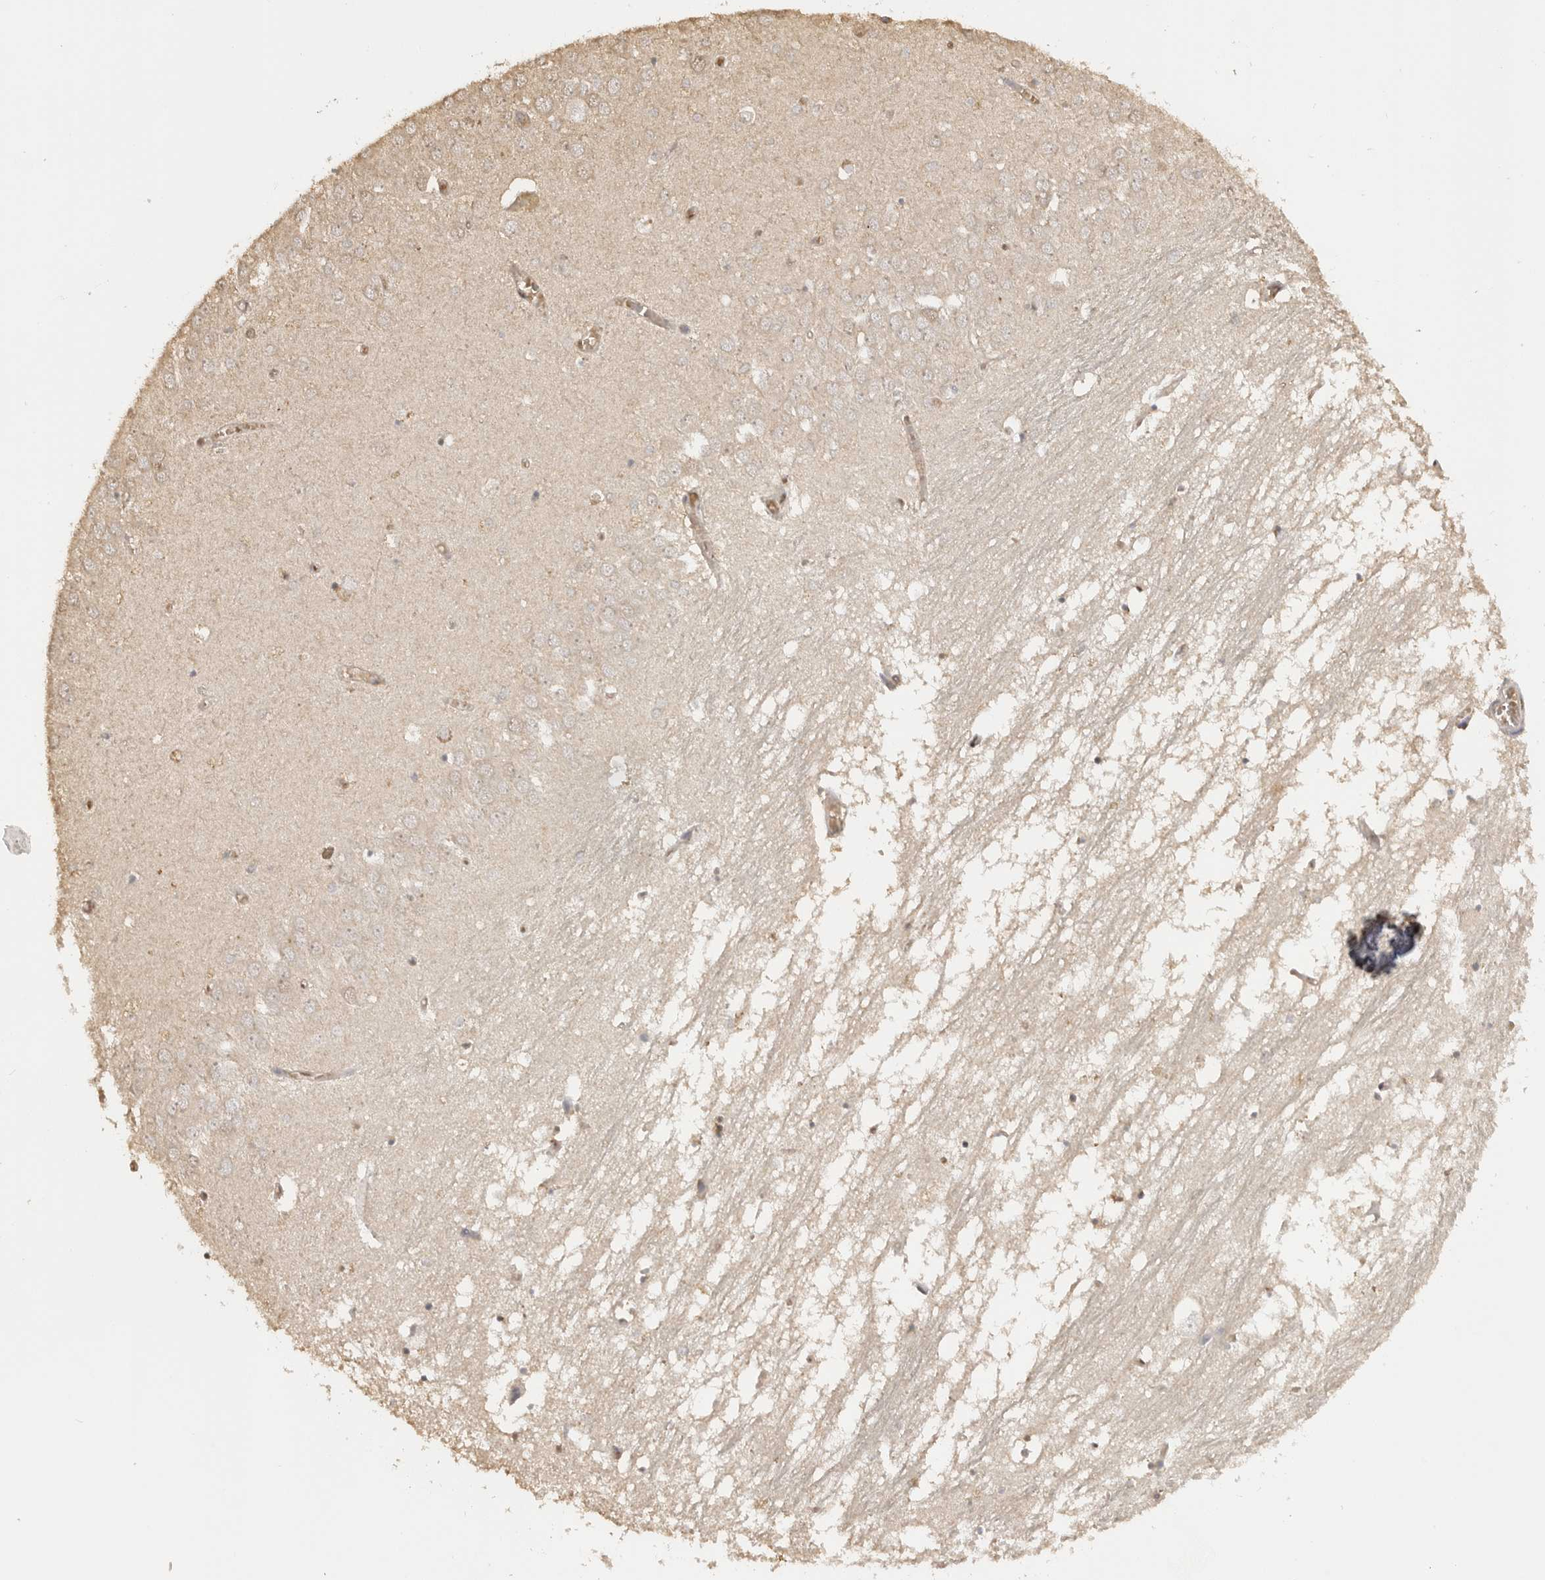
{"staining": {"intensity": "weak", "quantity": "25%-75%", "location": "cytoplasmic/membranous,nuclear"}, "tissue": "hippocampus", "cell_type": "Glial cells", "image_type": "normal", "snomed": [{"axis": "morphology", "description": "Normal tissue, NOS"}, {"axis": "topography", "description": "Hippocampus"}], "caption": "Brown immunohistochemical staining in unremarkable human hippocampus shows weak cytoplasmic/membranous,nuclear staining in about 25%-75% of glial cells.", "gene": "ASPSCR1", "patient": {"sex": "male", "age": 70}}